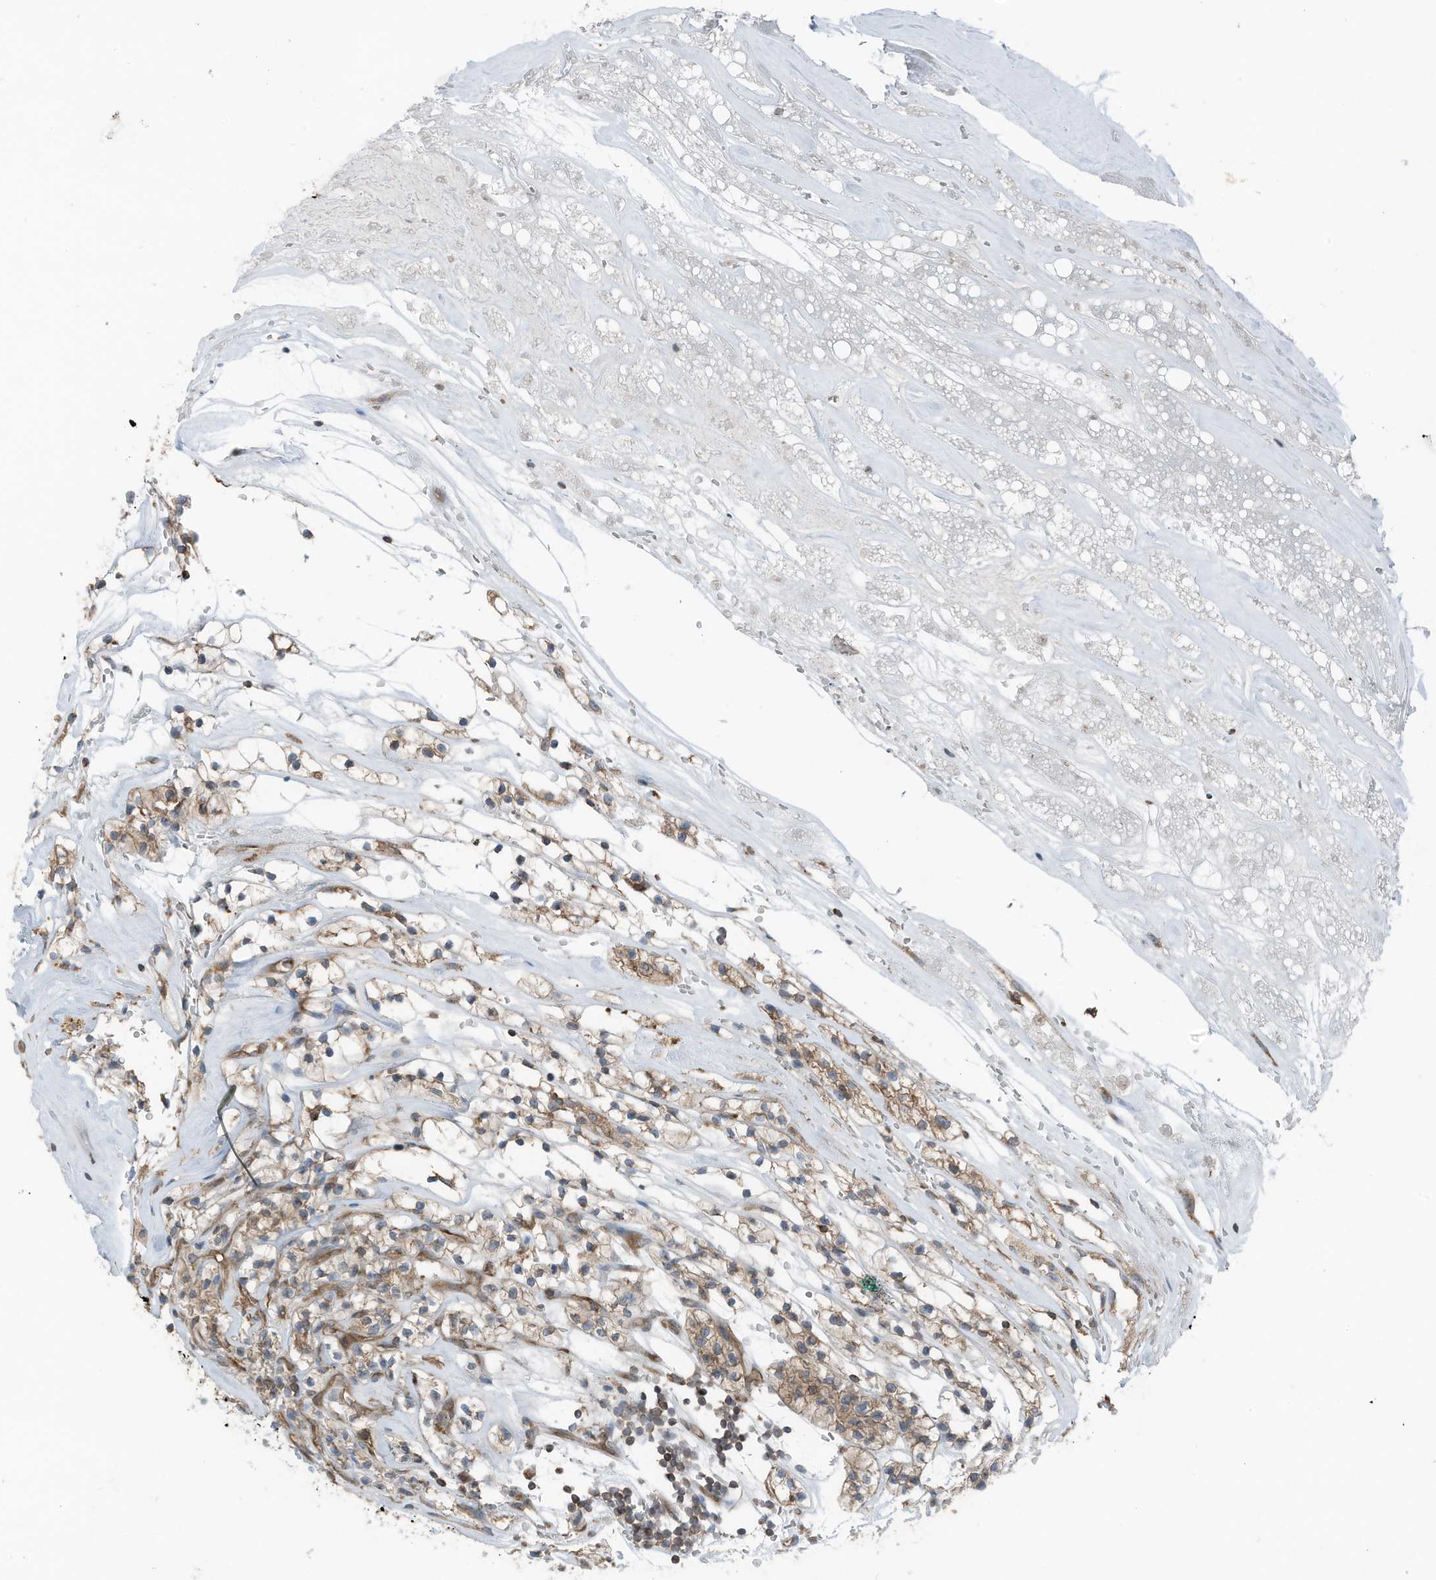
{"staining": {"intensity": "moderate", "quantity": "25%-75%", "location": "cytoplasmic/membranous"}, "tissue": "renal cancer", "cell_type": "Tumor cells", "image_type": "cancer", "snomed": [{"axis": "morphology", "description": "Adenocarcinoma, NOS"}, {"axis": "topography", "description": "Kidney"}], "caption": "This histopathology image demonstrates renal adenocarcinoma stained with immunohistochemistry (IHC) to label a protein in brown. The cytoplasmic/membranous of tumor cells show moderate positivity for the protein. Nuclei are counter-stained blue.", "gene": "TXNDC9", "patient": {"sex": "female", "age": 57}}